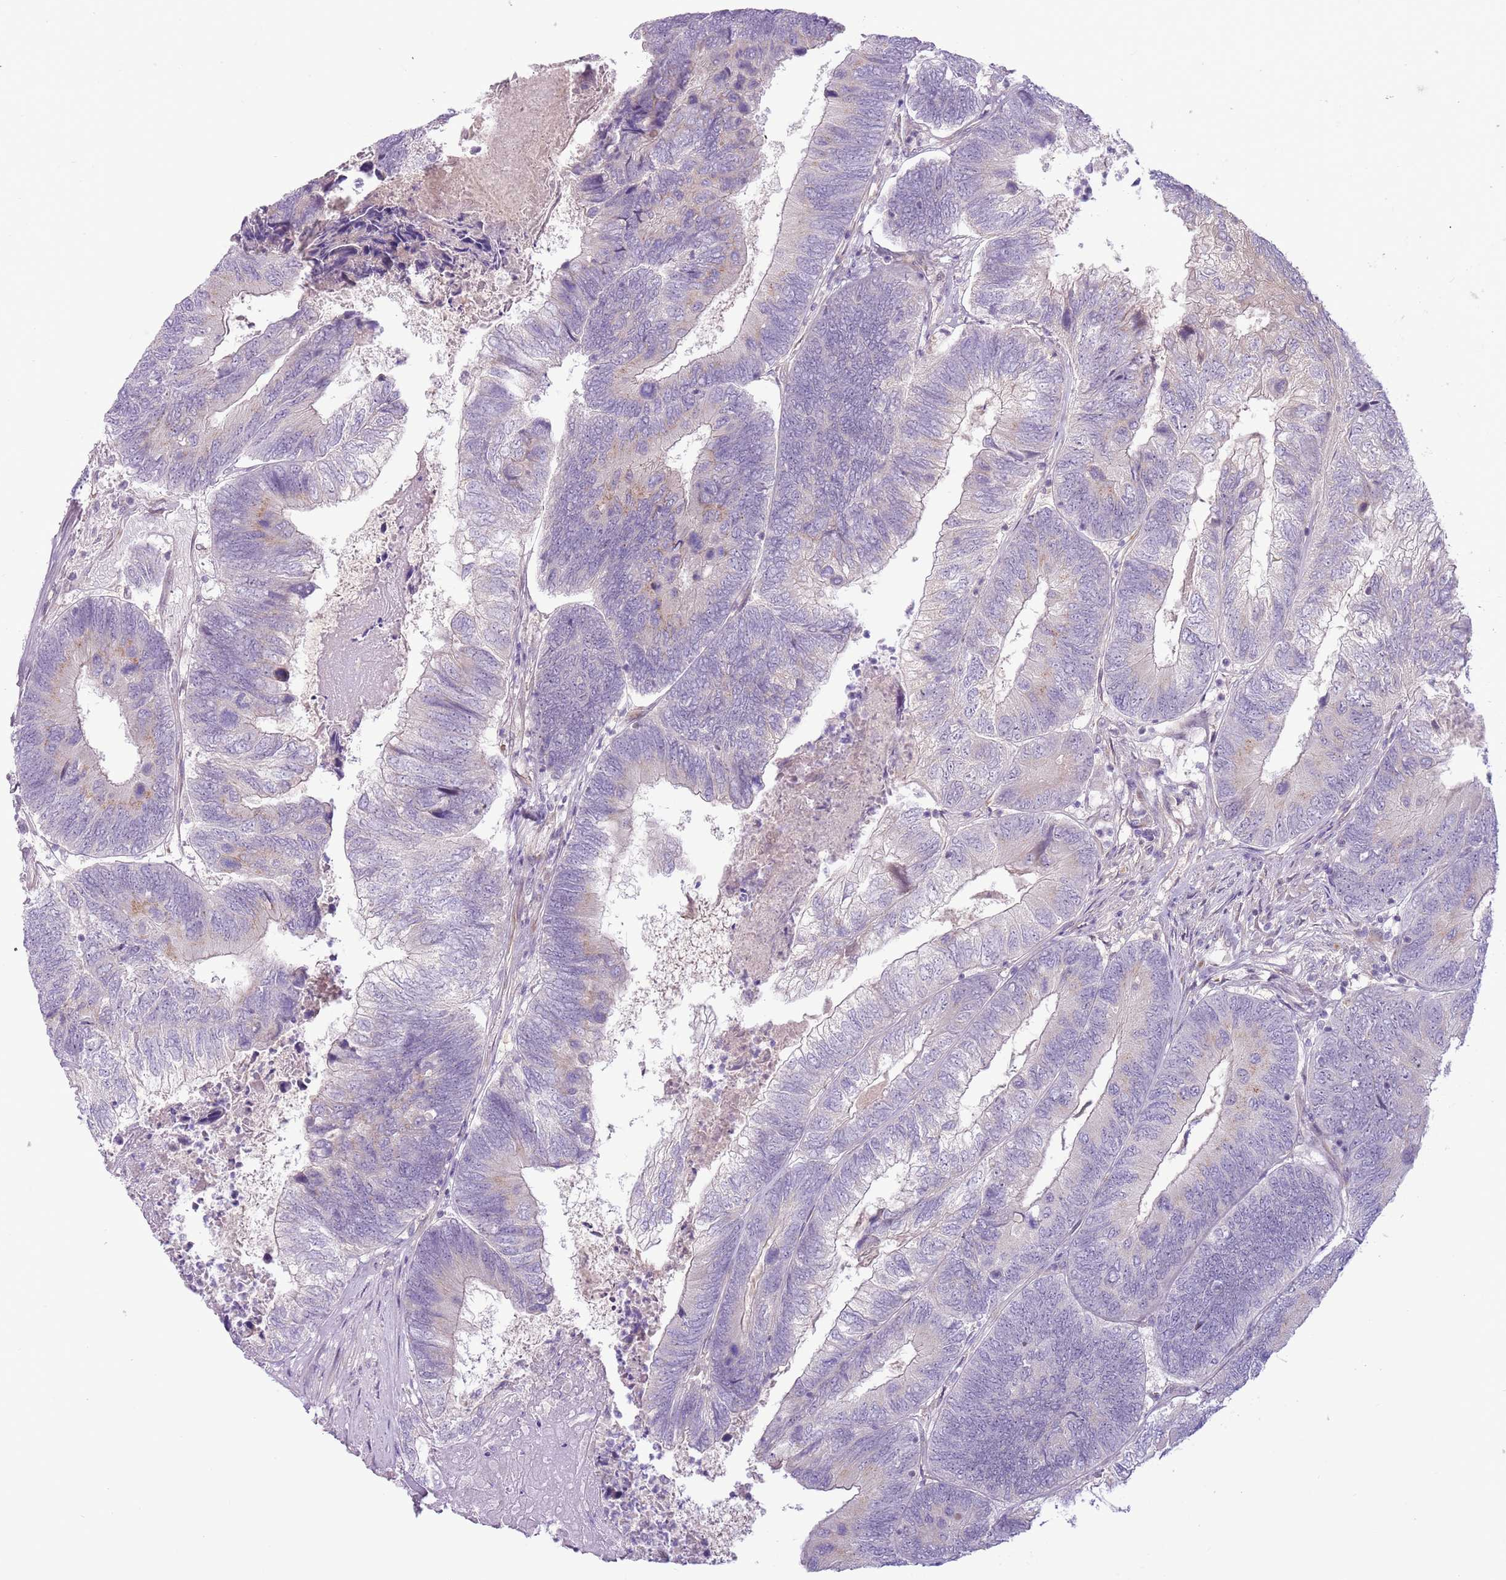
{"staining": {"intensity": "negative", "quantity": "none", "location": "none"}, "tissue": "colorectal cancer", "cell_type": "Tumor cells", "image_type": "cancer", "snomed": [{"axis": "morphology", "description": "Adenocarcinoma, NOS"}, {"axis": "topography", "description": "Colon"}], "caption": "This micrograph is of colorectal cancer (adenocarcinoma) stained with IHC to label a protein in brown with the nuclei are counter-stained blue. There is no staining in tumor cells. The staining was performed using DAB (3,3'-diaminobenzidine) to visualize the protein expression in brown, while the nuclei were stained in blue with hematoxylin (Magnification: 20x).", "gene": "MRO", "patient": {"sex": "female", "age": 67}}